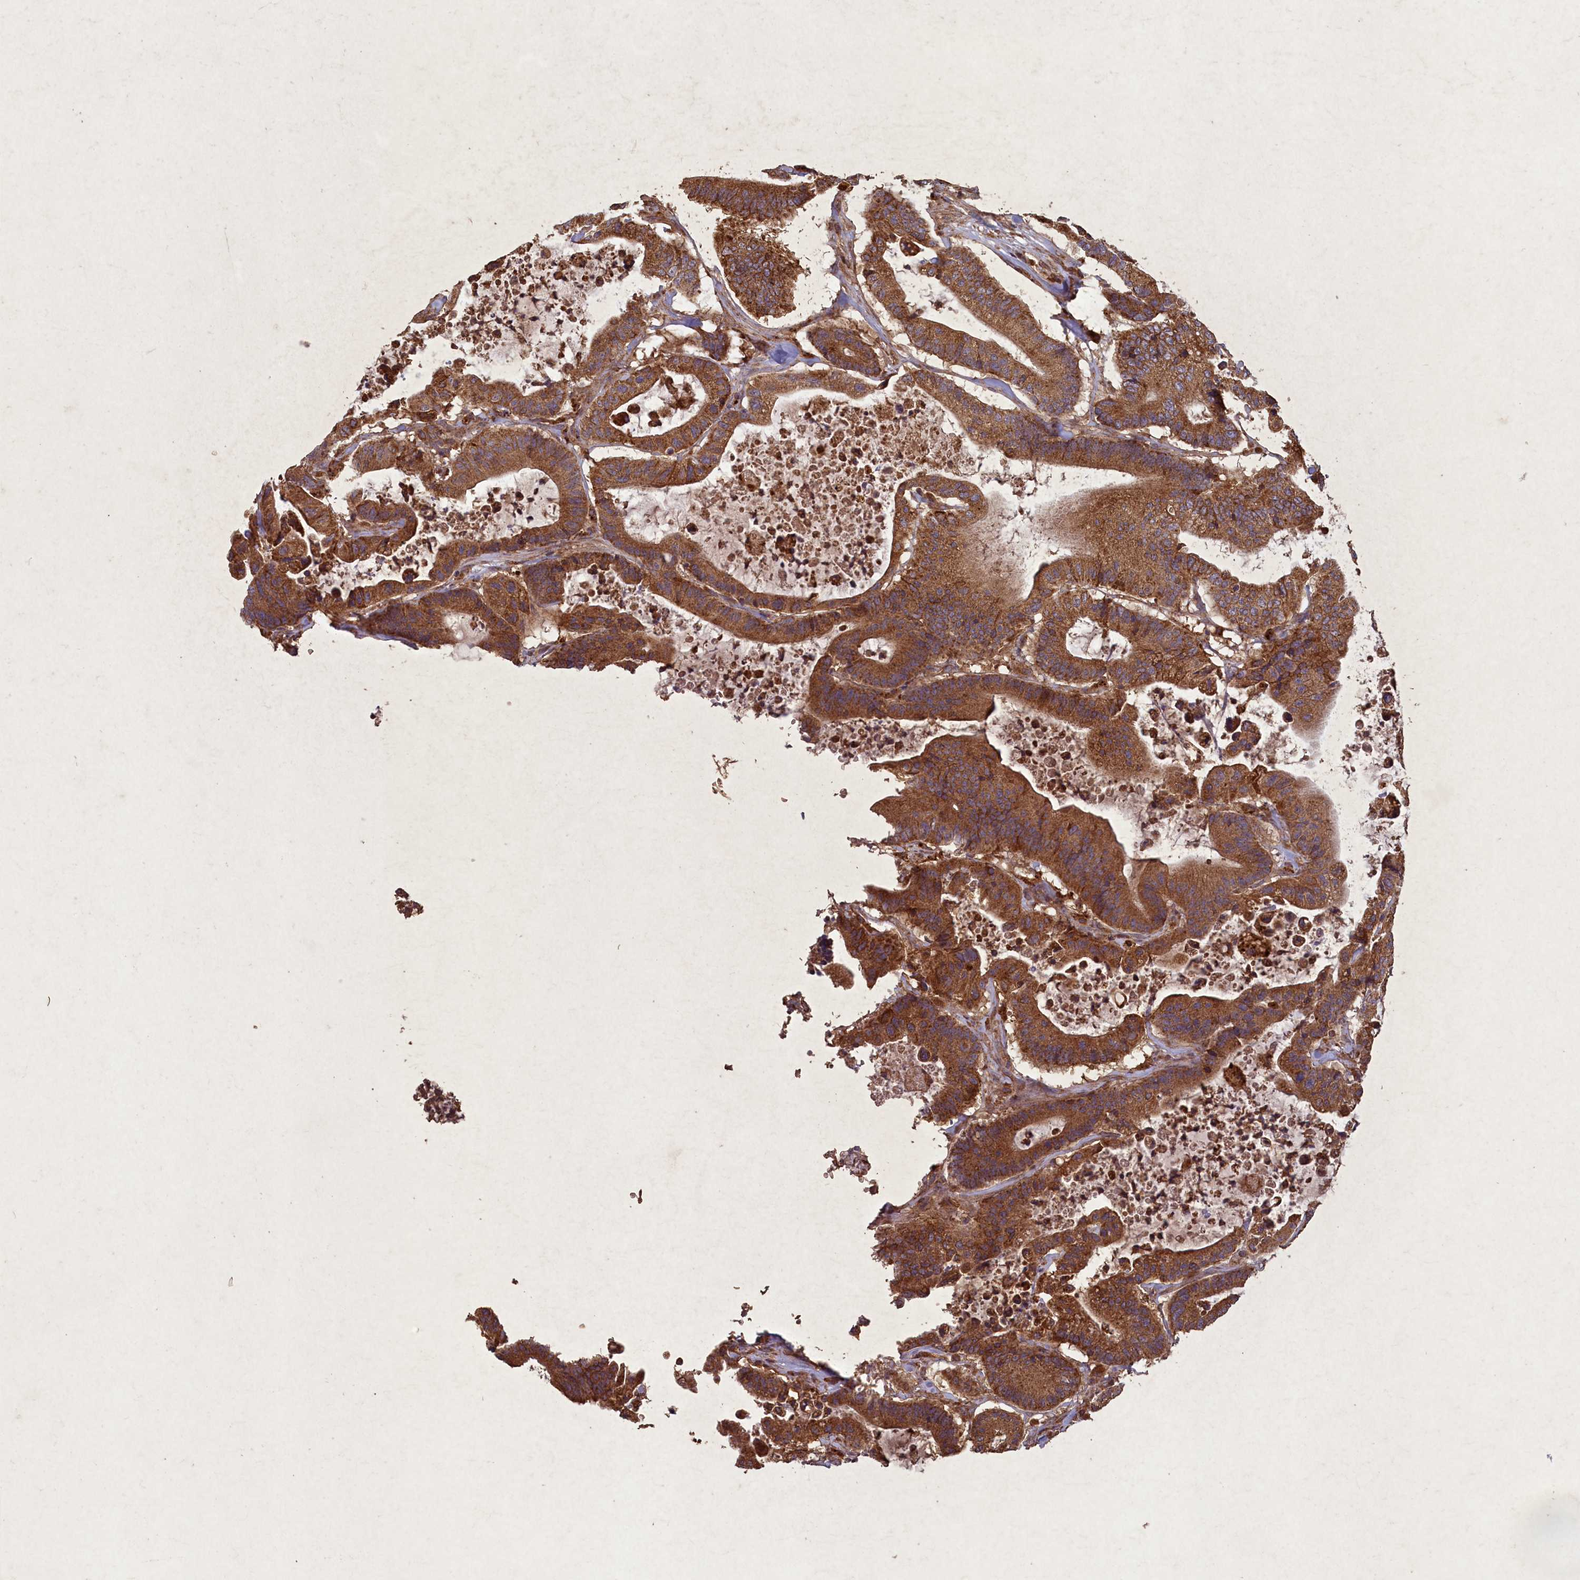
{"staining": {"intensity": "moderate", "quantity": ">75%", "location": "cytoplasmic/membranous"}, "tissue": "colorectal cancer", "cell_type": "Tumor cells", "image_type": "cancer", "snomed": [{"axis": "morphology", "description": "Adenocarcinoma, NOS"}, {"axis": "topography", "description": "Colon"}], "caption": "A brown stain labels moderate cytoplasmic/membranous positivity of a protein in human colorectal cancer tumor cells.", "gene": "CIAO2B", "patient": {"sex": "female", "age": 84}}